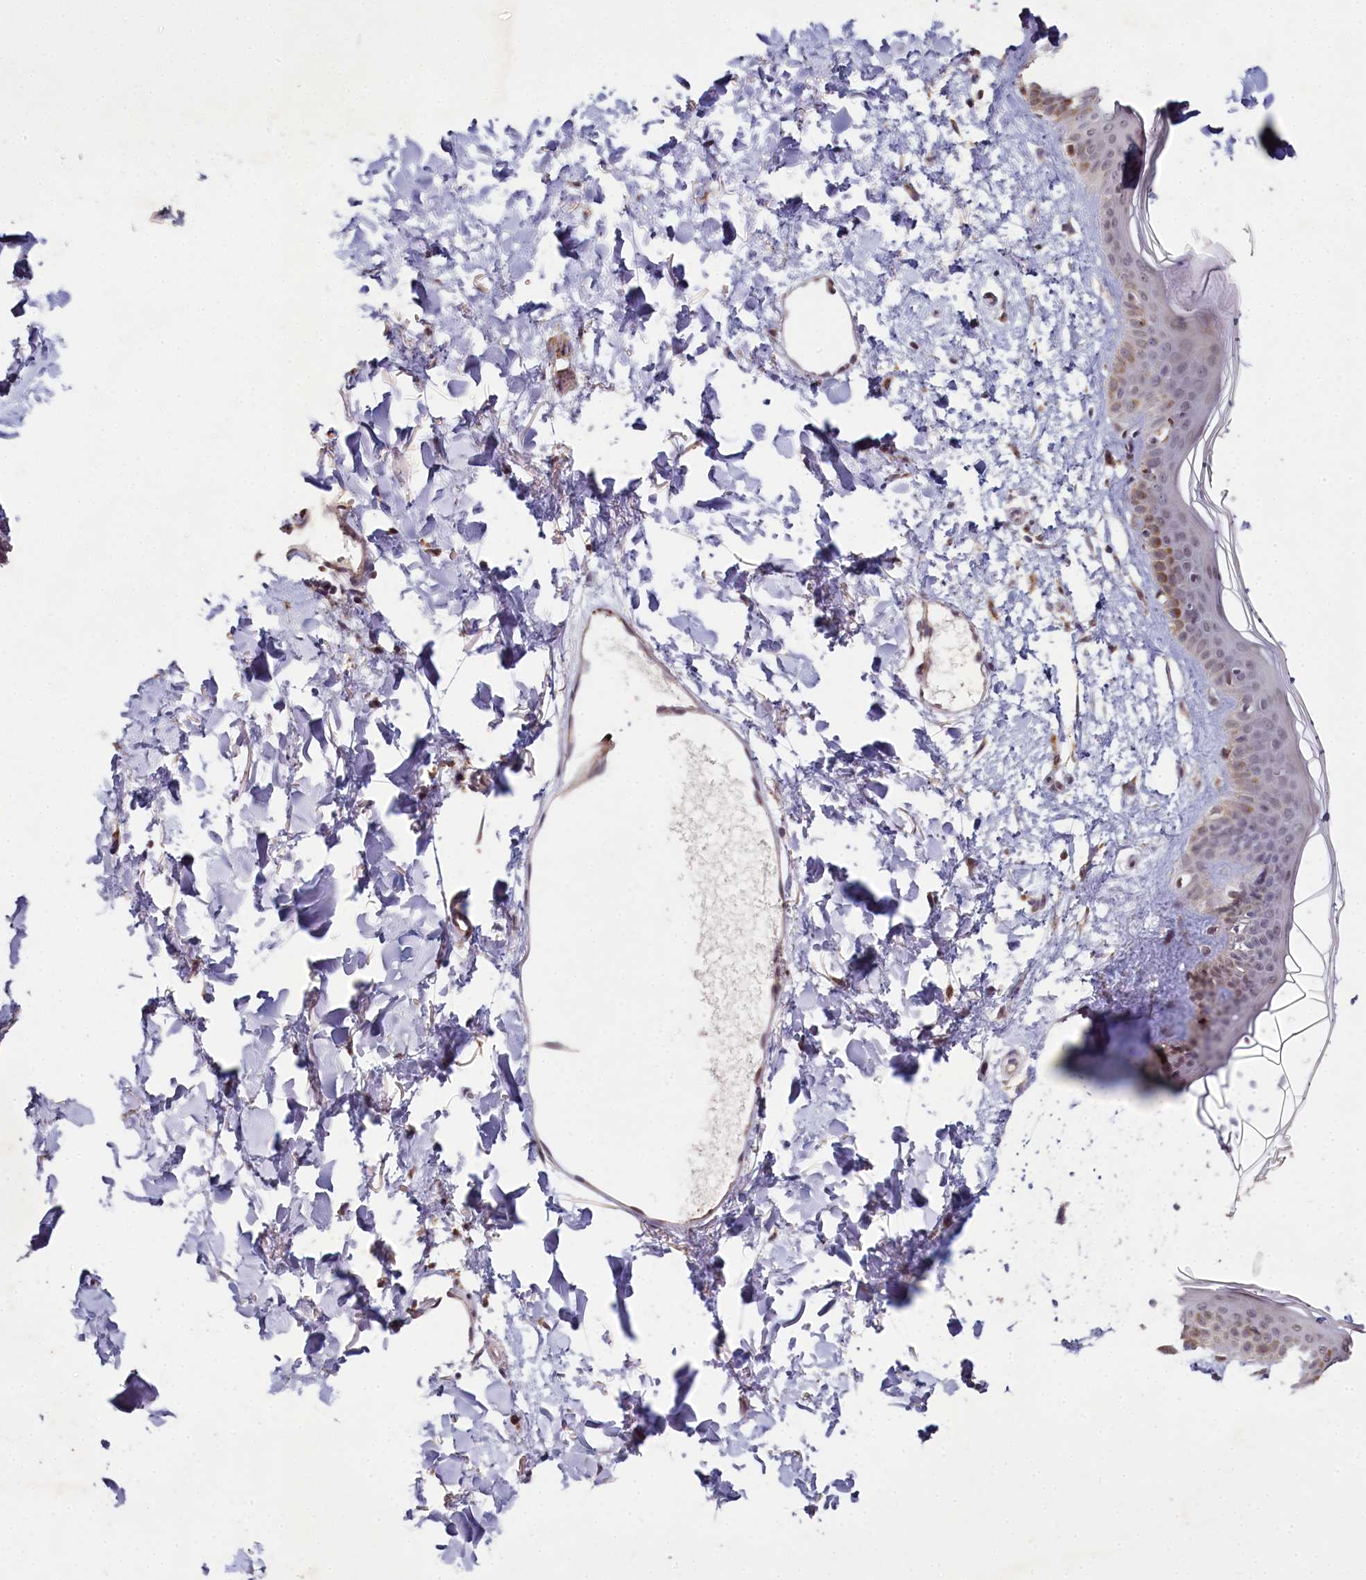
{"staining": {"intensity": "moderate", "quantity": ">75%", "location": "cytoplasmic/membranous,nuclear"}, "tissue": "skin", "cell_type": "Fibroblasts", "image_type": "normal", "snomed": [{"axis": "morphology", "description": "Normal tissue, NOS"}, {"axis": "topography", "description": "Skin"}], "caption": "A high-resolution image shows immunohistochemistry (IHC) staining of normal skin, which demonstrates moderate cytoplasmic/membranous,nuclear positivity in approximately >75% of fibroblasts. (DAB IHC with brightfield microscopy, high magnification).", "gene": "PDE6D", "patient": {"sex": "female", "age": 58}}